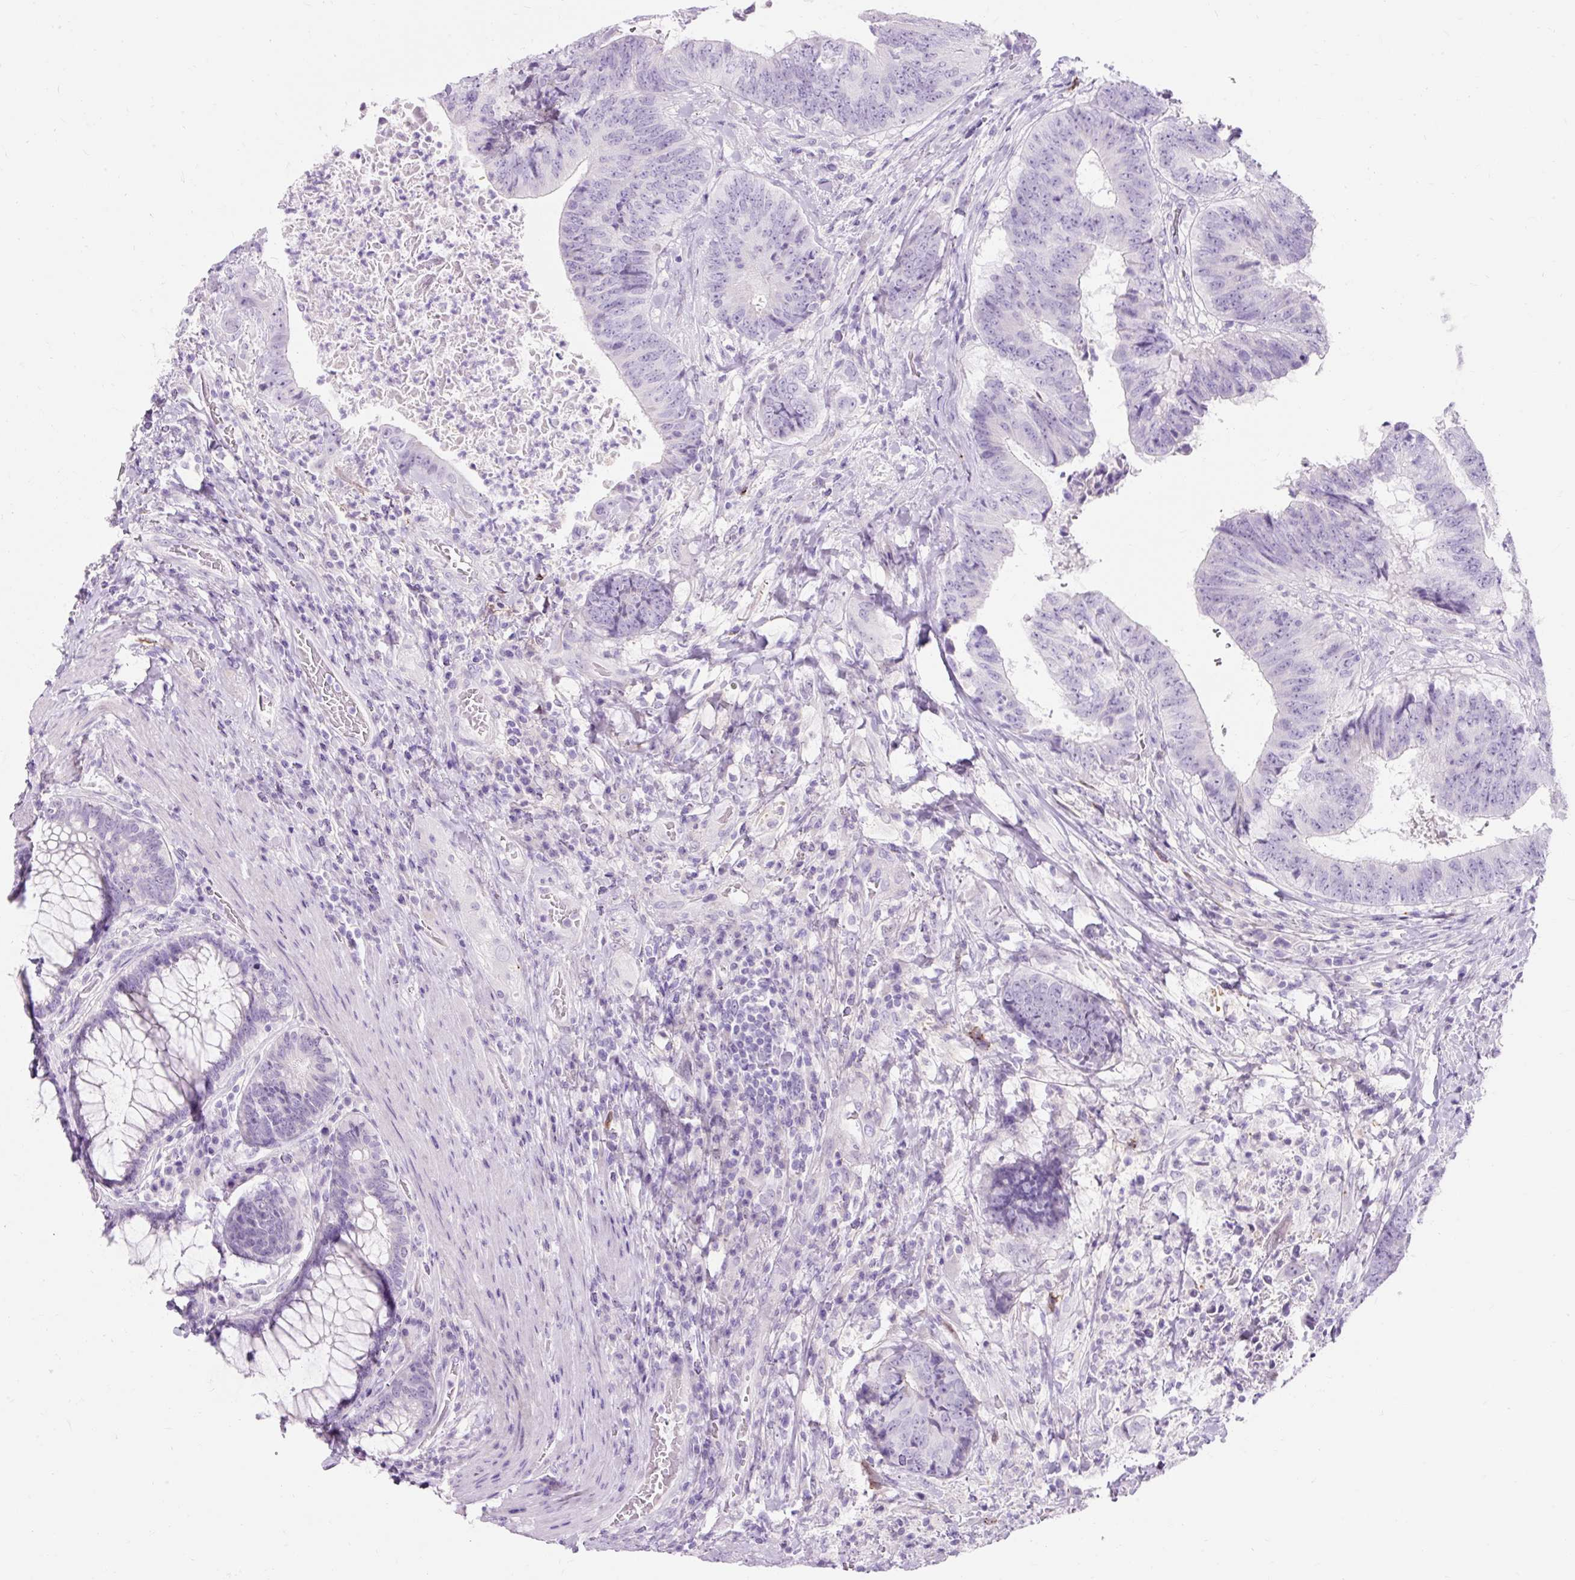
{"staining": {"intensity": "negative", "quantity": "none", "location": "none"}, "tissue": "colorectal cancer", "cell_type": "Tumor cells", "image_type": "cancer", "snomed": [{"axis": "morphology", "description": "Adenocarcinoma, NOS"}, {"axis": "topography", "description": "Rectum"}], "caption": "Immunohistochemistry (IHC) micrograph of human colorectal cancer stained for a protein (brown), which displays no expression in tumor cells.", "gene": "CLDN25", "patient": {"sex": "male", "age": 72}}